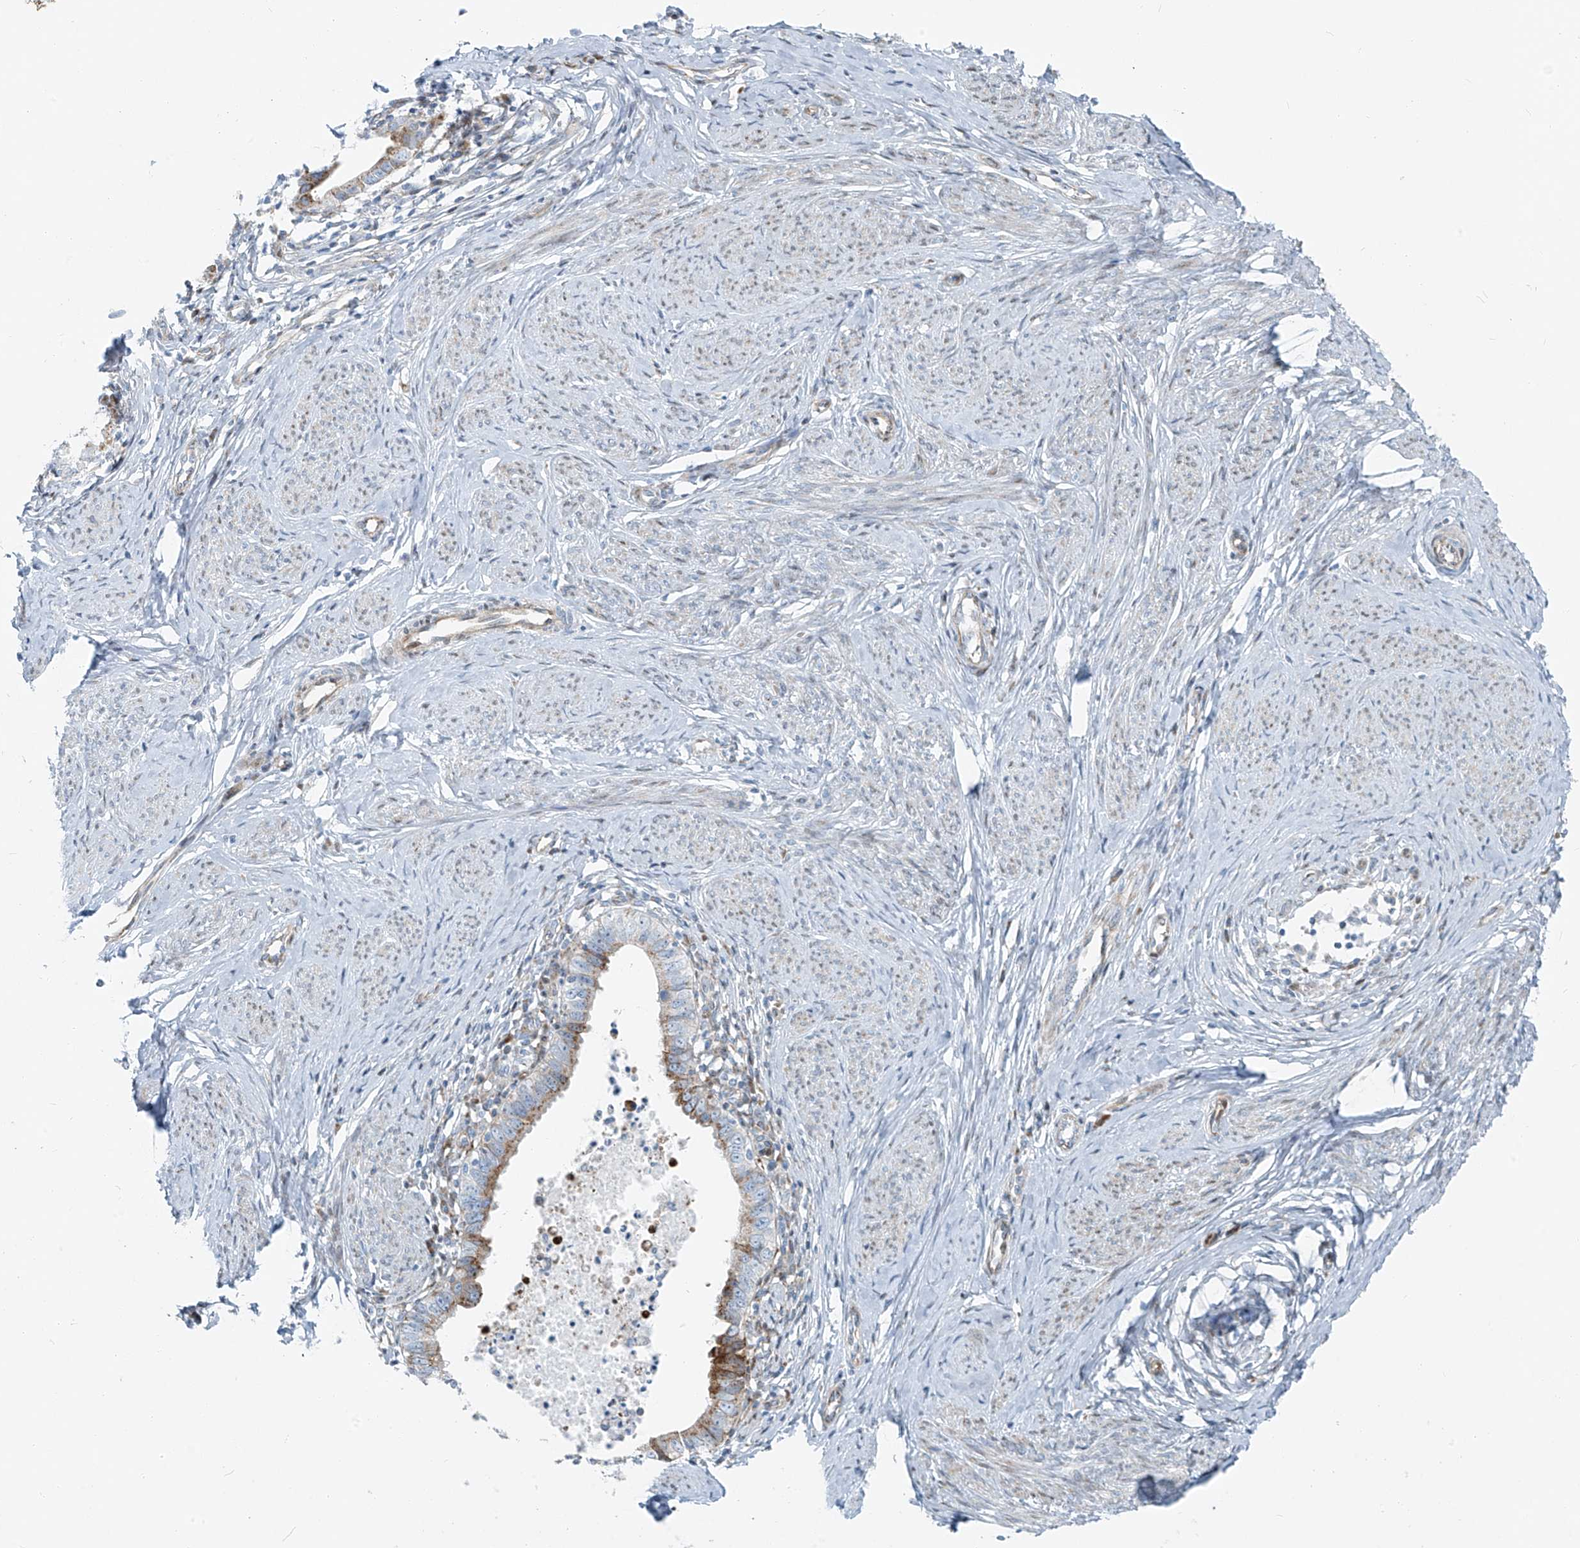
{"staining": {"intensity": "moderate", "quantity": ">75%", "location": "cytoplasmic/membranous"}, "tissue": "cervical cancer", "cell_type": "Tumor cells", "image_type": "cancer", "snomed": [{"axis": "morphology", "description": "Adenocarcinoma, NOS"}, {"axis": "topography", "description": "Cervix"}], "caption": "A micrograph showing moderate cytoplasmic/membranous positivity in about >75% of tumor cells in cervical adenocarcinoma, as visualized by brown immunohistochemical staining.", "gene": "HIC2", "patient": {"sex": "female", "age": 36}}